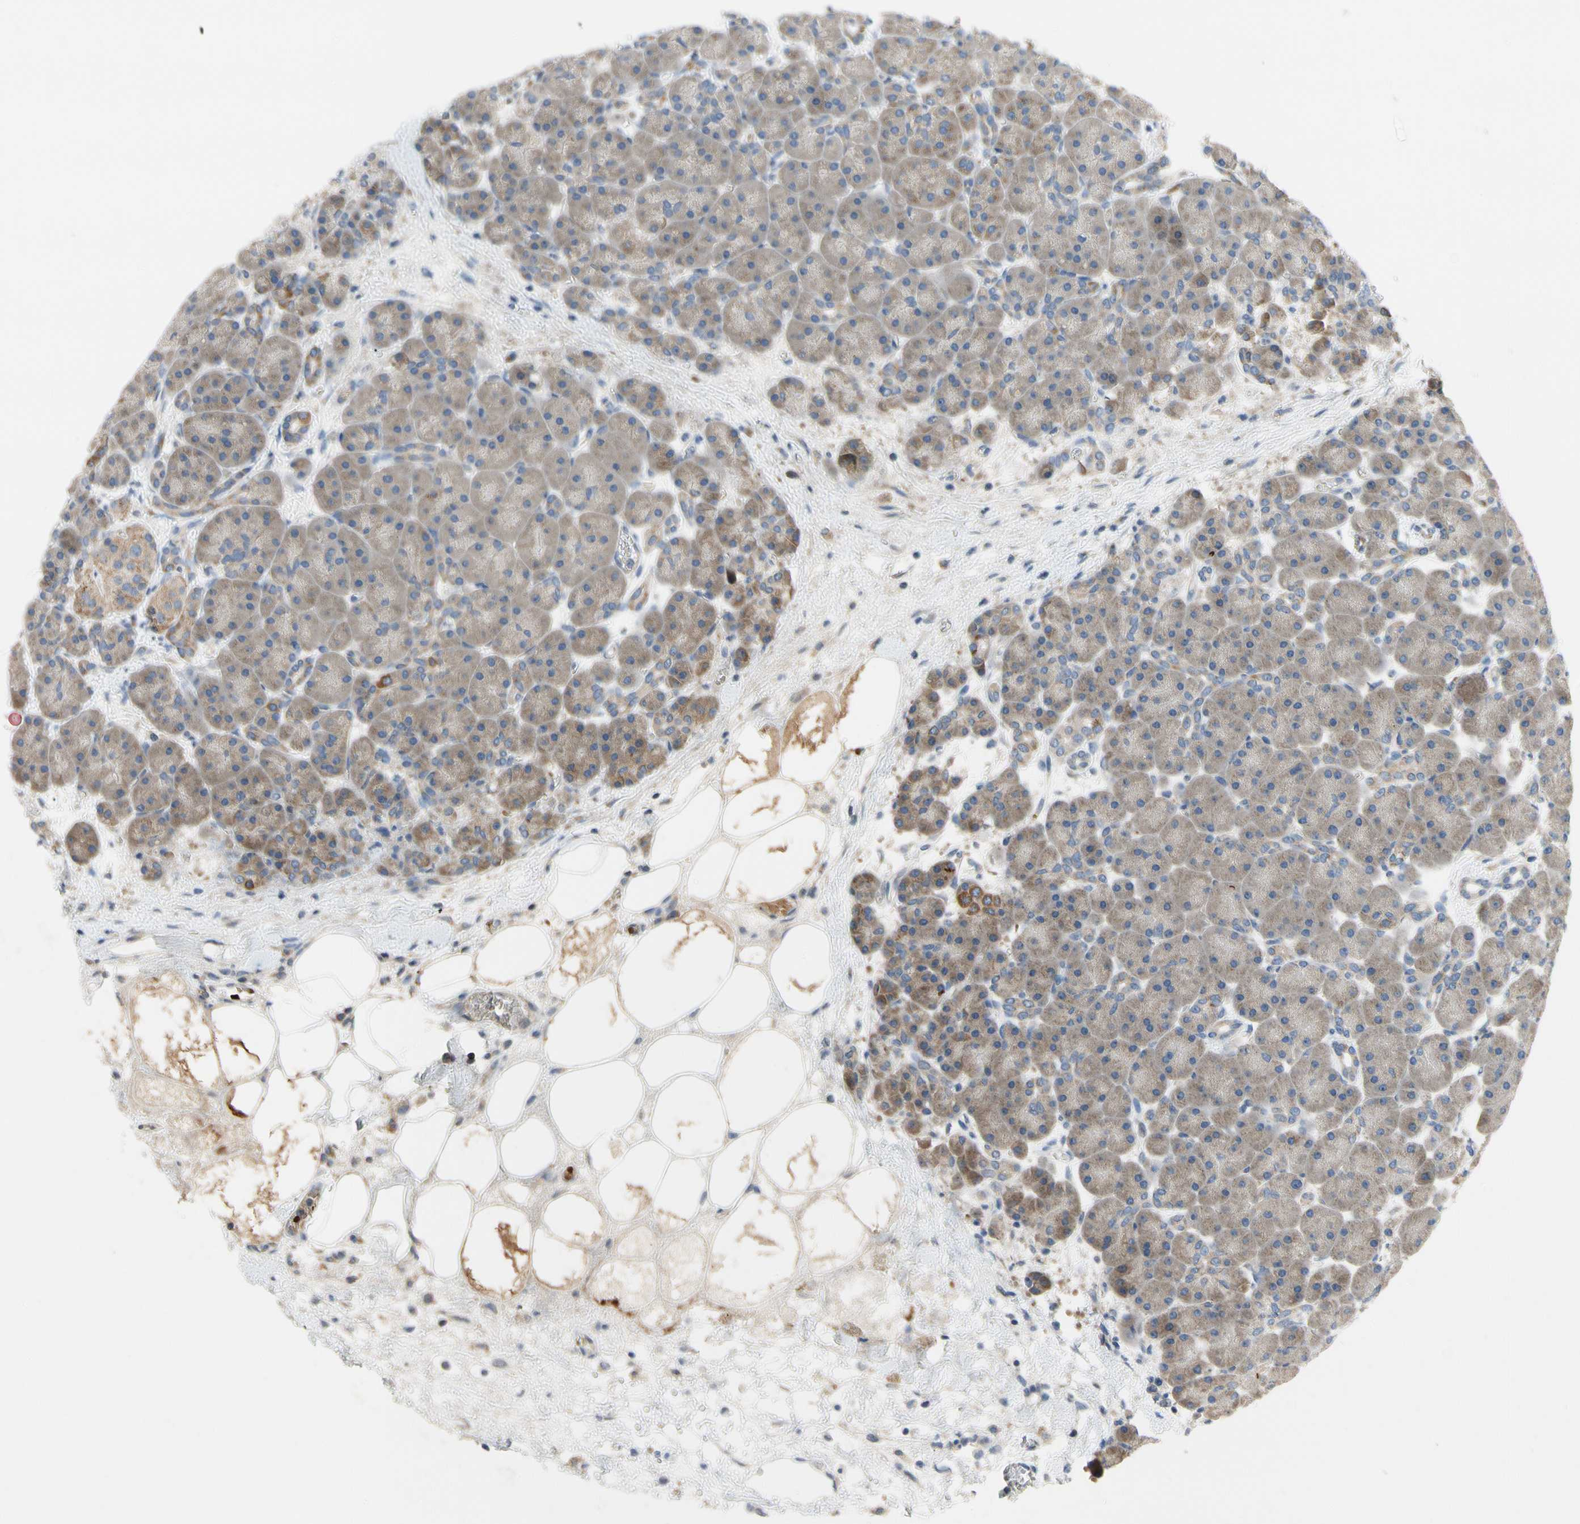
{"staining": {"intensity": "moderate", "quantity": ">75%", "location": "cytoplasmic/membranous"}, "tissue": "pancreas", "cell_type": "Exocrine glandular cells", "image_type": "normal", "snomed": [{"axis": "morphology", "description": "Normal tissue, NOS"}, {"axis": "topography", "description": "Pancreas"}], "caption": "Immunohistochemical staining of benign human pancreas demonstrates >75% levels of moderate cytoplasmic/membranous protein positivity in approximately >75% of exocrine glandular cells.", "gene": "KLHDC8B", "patient": {"sex": "male", "age": 66}}